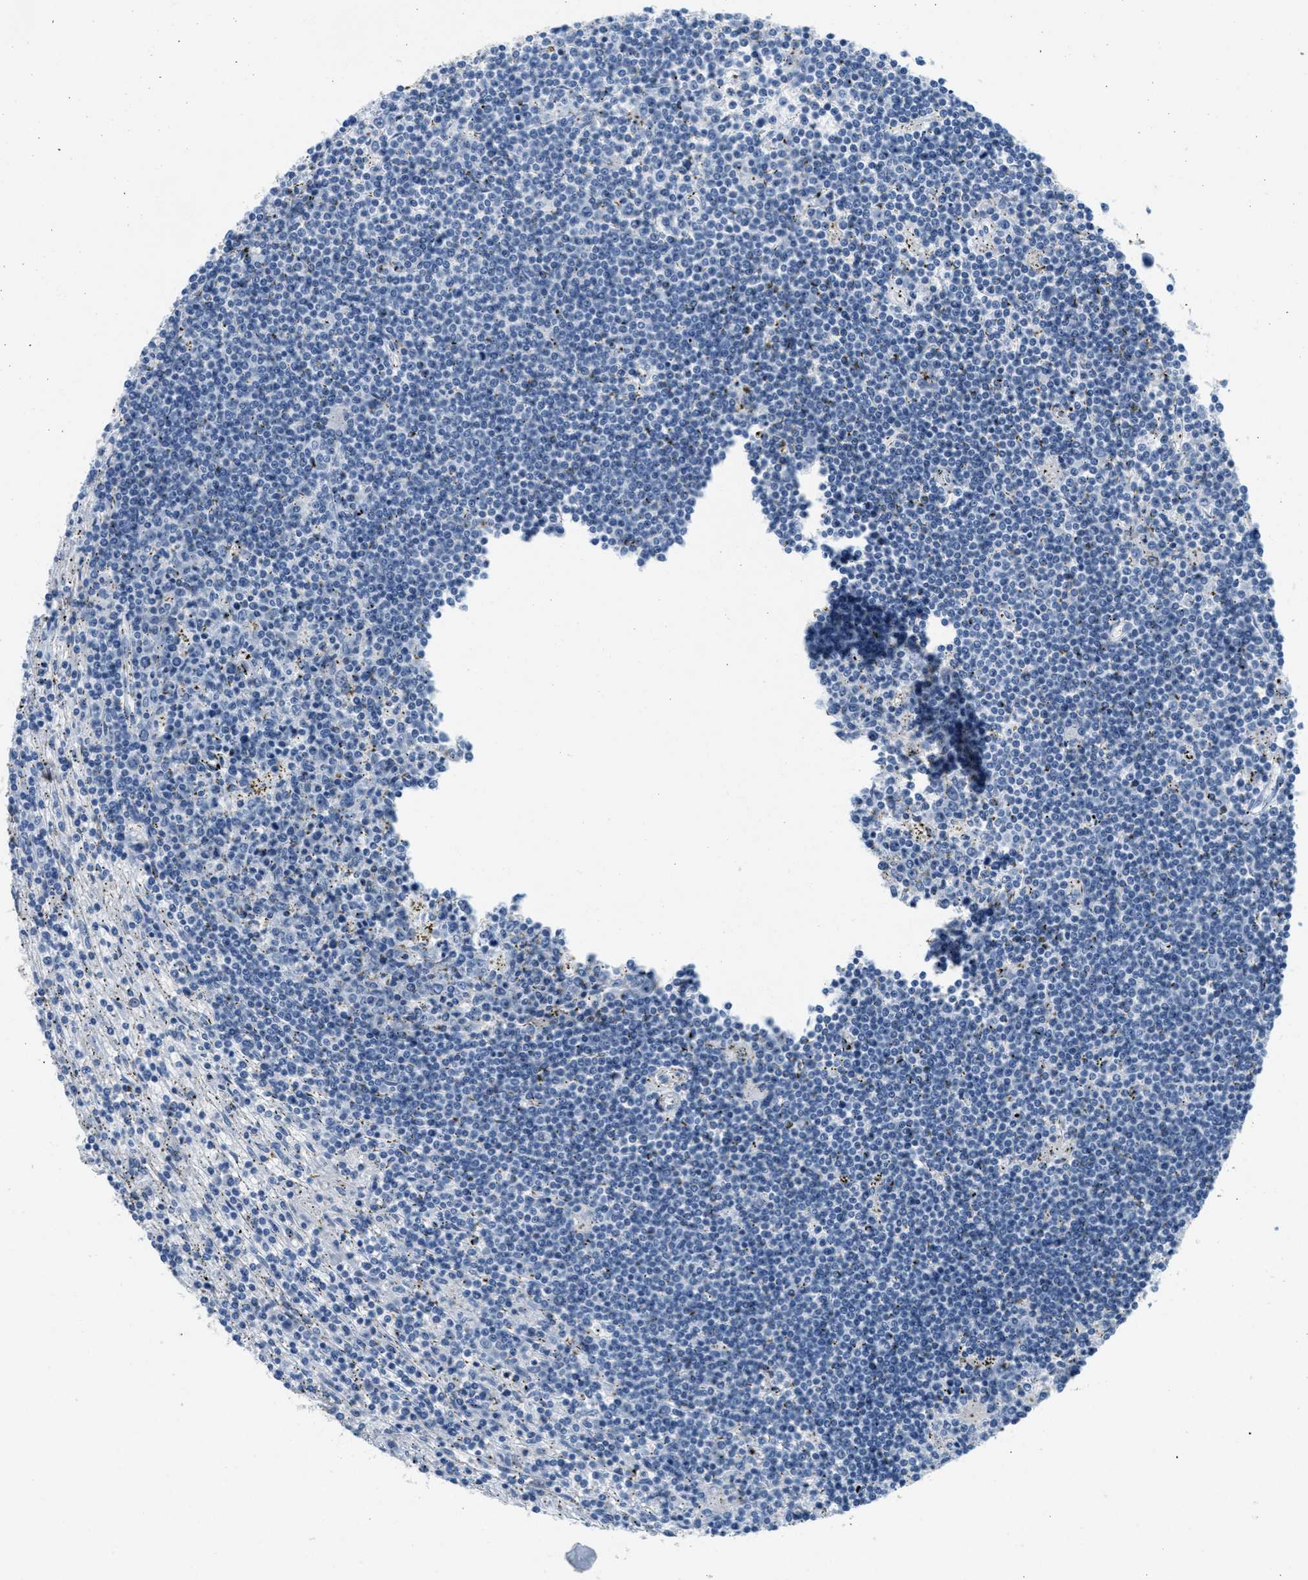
{"staining": {"intensity": "negative", "quantity": "none", "location": "none"}, "tissue": "lymphoma", "cell_type": "Tumor cells", "image_type": "cancer", "snomed": [{"axis": "morphology", "description": "Malignant lymphoma, non-Hodgkin's type, Low grade"}, {"axis": "topography", "description": "Spleen"}], "caption": "Tumor cells show no significant expression in low-grade malignant lymphoma, non-Hodgkin's type.", "gene": "GPM6A", "patient": {"sex": "male", "age": 76}}